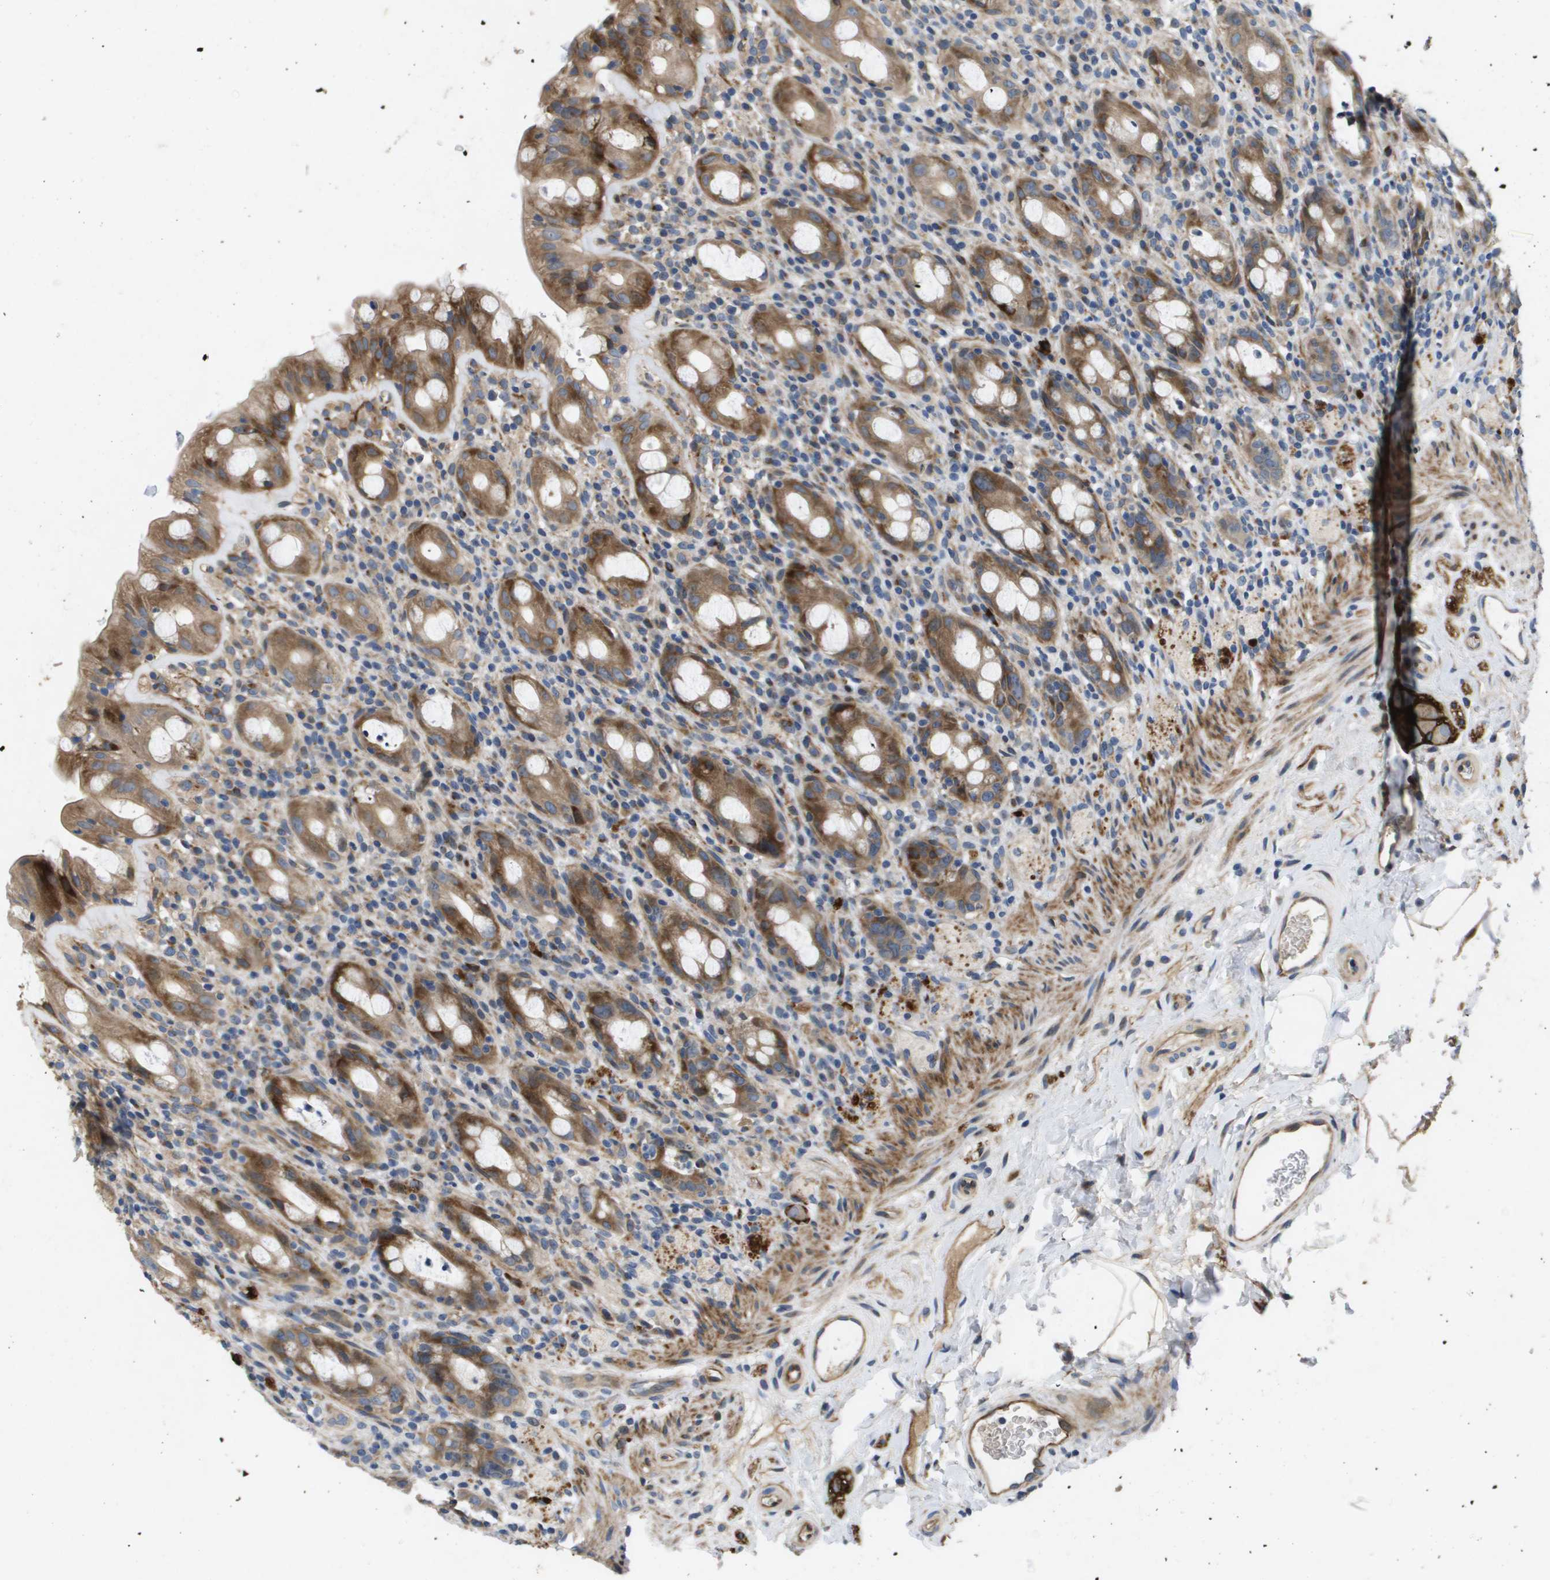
{"staining": {"intensity": "moderate", "quantity": ">75%", "location": "cytoplasmic/membranous"}, "tissue": "rectum", "cell_type": "Glandular cells", "image_type": "normal", "snomed": [{"axis": "morphology", "description": "Normal tissue, NOS"}, {"axis": "topography", "description": "Rectum"}], "caption": "High-power microscopy captured an IHC photomicrograph of benign rectum, revealing moderate cytoplasmic/membranous positivity in about >75% of glandular cells. (Stains: DAB (3,3'-diaminobenzidine) in brown, nuclei in blue, Microscopy: brightfield microscopy at high magnification).", "gene": "ENTPD2", "patient": {"sex": "male", "age": 44}}